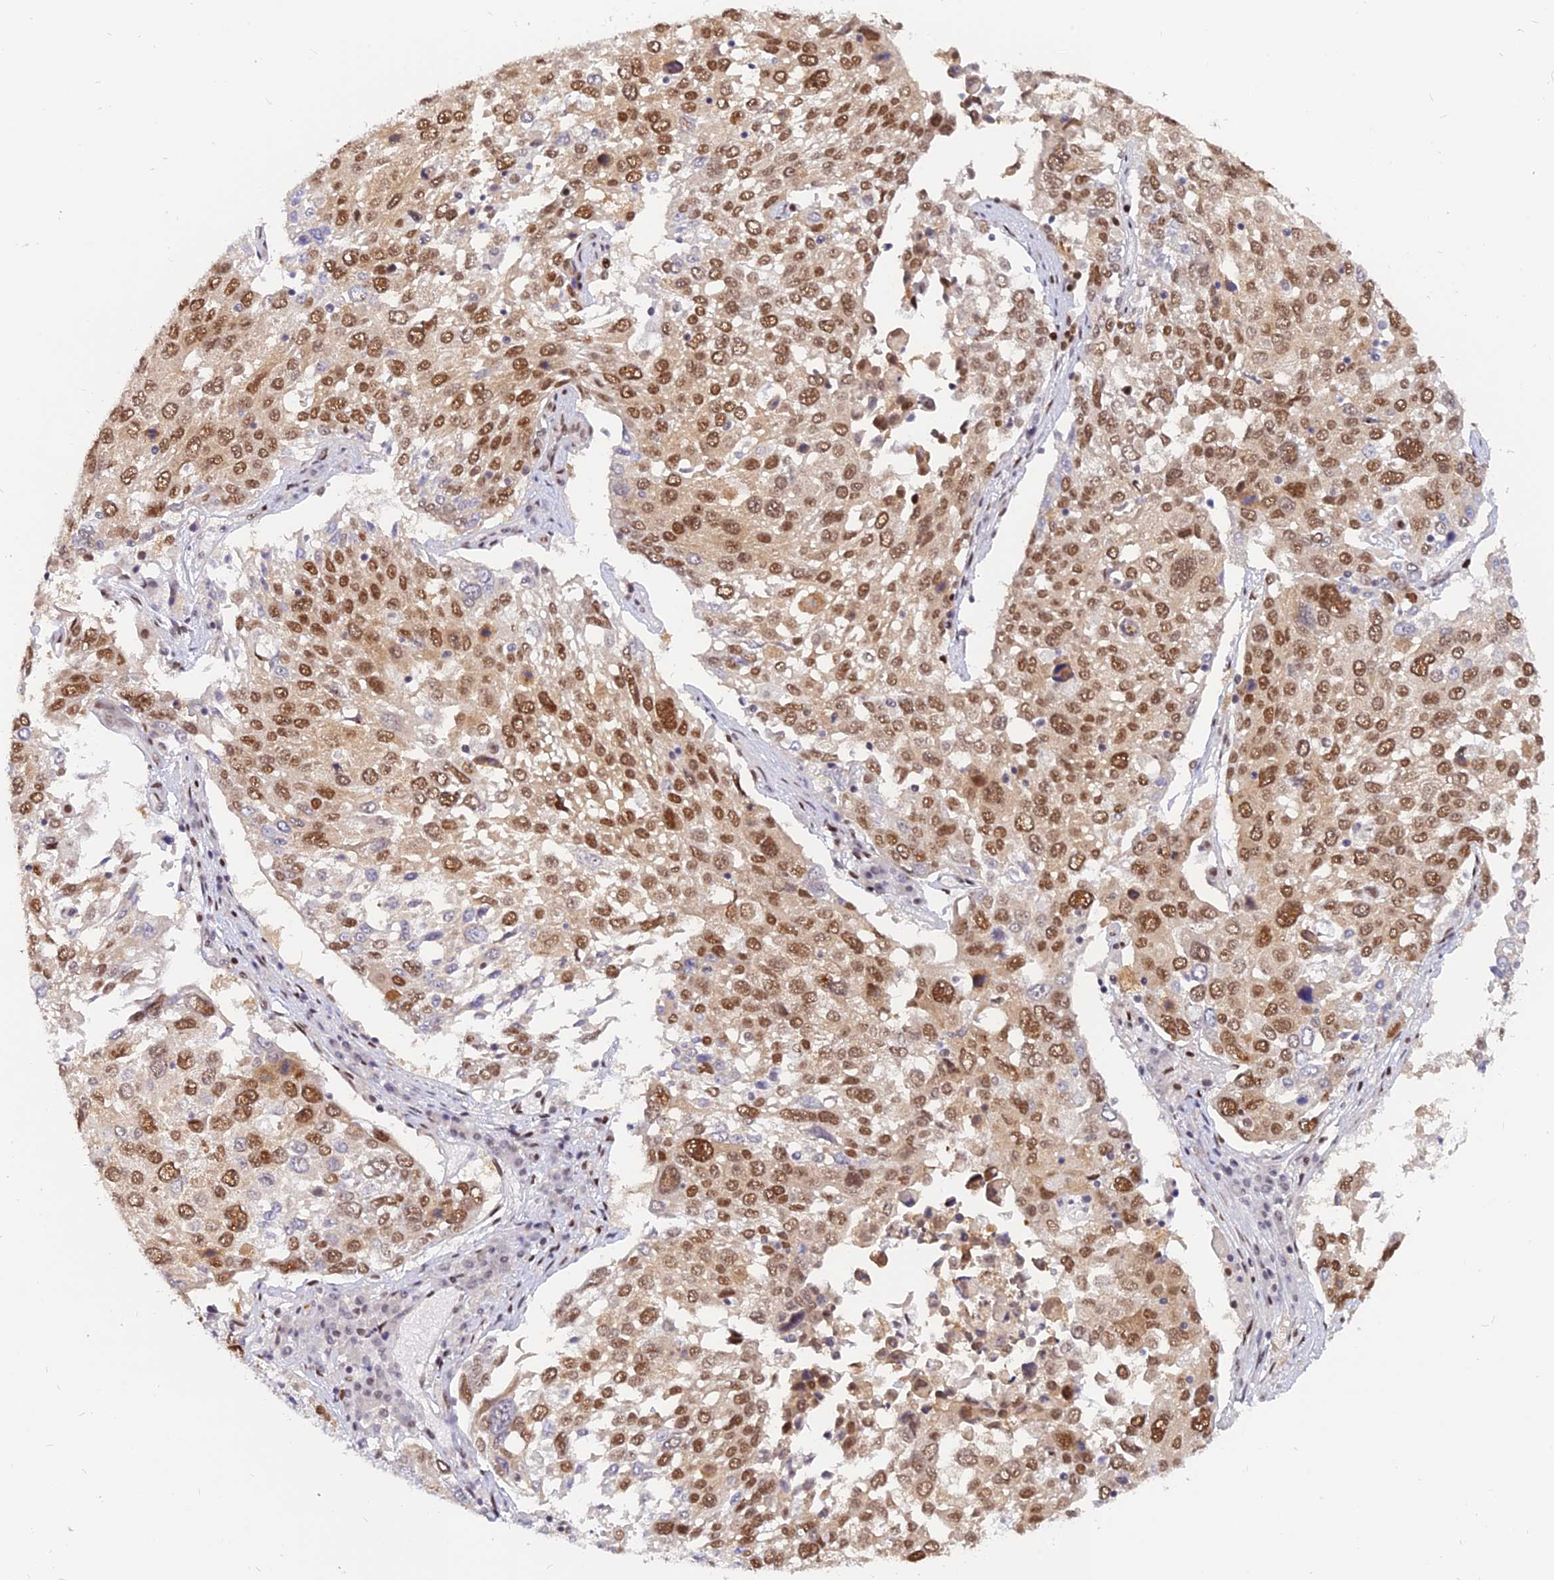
{"staining": {"intensity": "moderate", "quantity": ">75%", "location": "nuclear"}, "tissue": "lung cancer", "cell_type": "Tumor cells", "image_type": "cancer", "snomed": [{"axis": "morphology", "description": "Squamous cell carcinoma, NOS"}, {"axis": "topography", "description": "Lung"}], "caption": "Moderate nuclear protein positivity is seen in about >75% of tumor cells in lung squamous cell carcinoma.", "gene": "DPY30", "patient": {"sex": "male", "age": 65}}